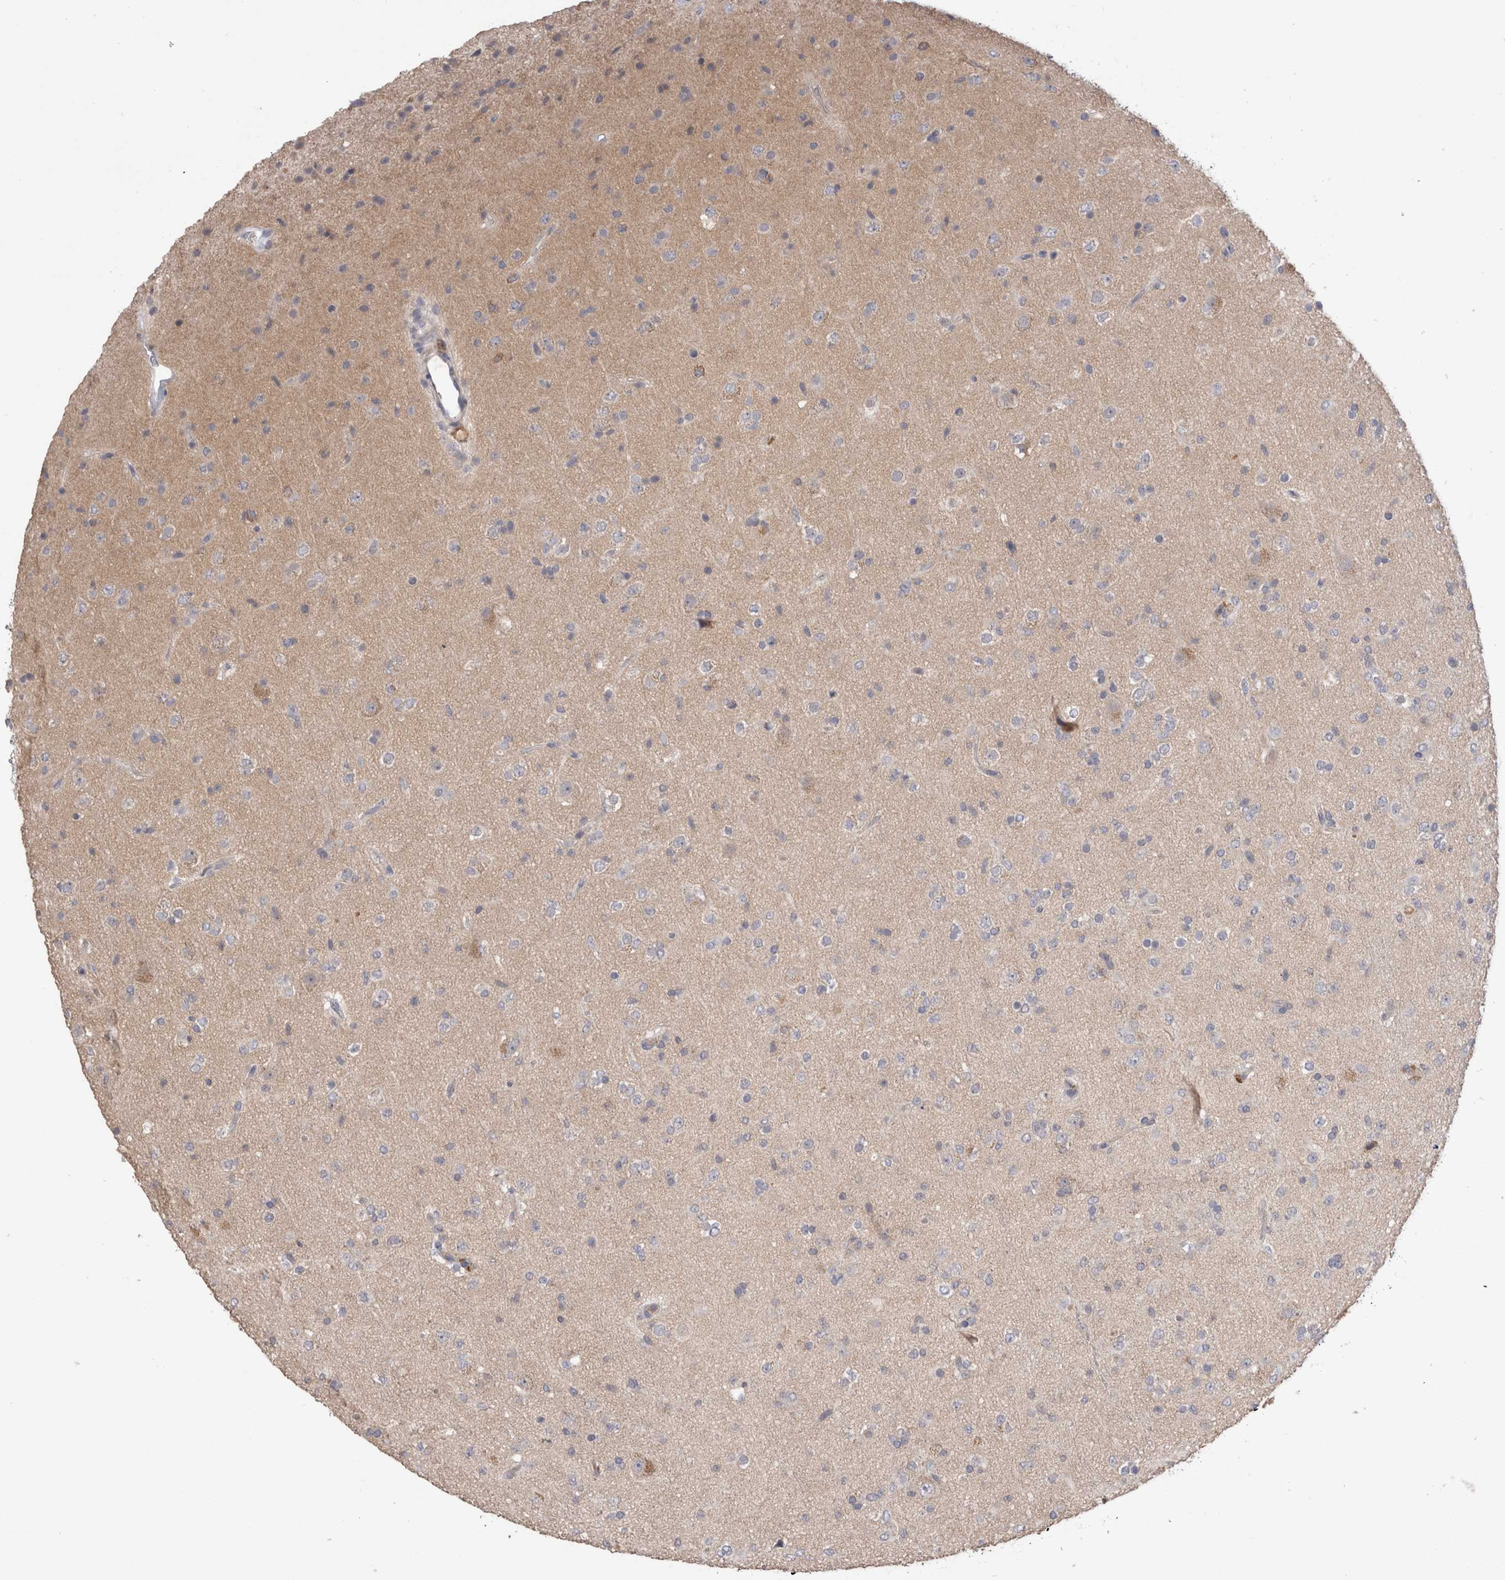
{"staining": {"intensity": "negative", "quantity": "none", "location": "none"}, "tissue": "glioma", "cell_type": "Tumor cells", "image_type": "cancer", "snomed": [{"axis": "morphology", "description": "Glioma, malignant, Low grade"}, {"axis": "topography", "description": "Brain"}], "caption": "Human malignant glioma (low-grade) stained for a protein using immunohistochemistry (IHC) exhibits no staining in tumor cells.", "gene": "OTOR", "patient": {"sex": "male", "age": 65}}